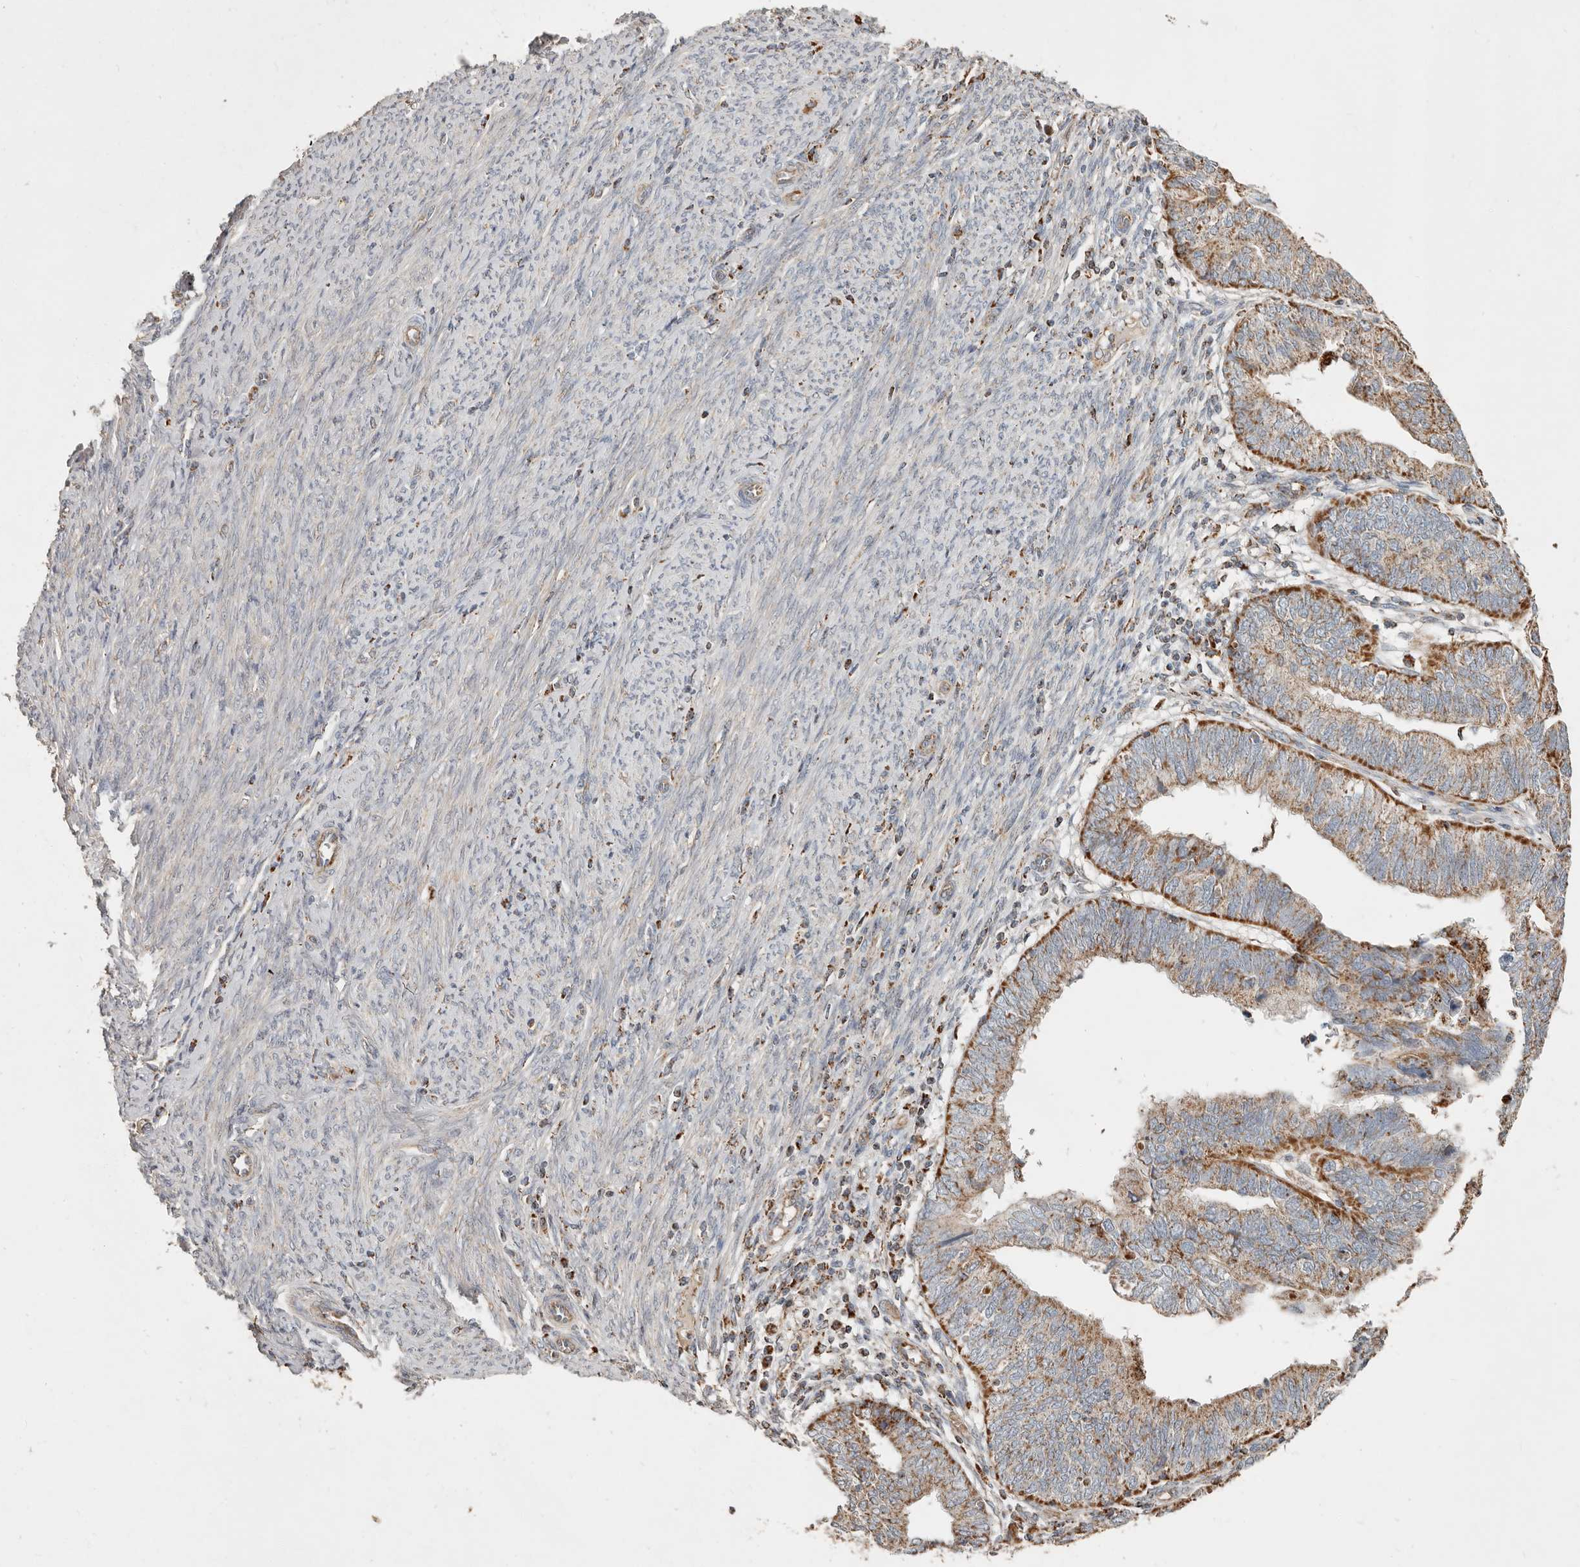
{"staining": {"intensity": "moderate", "quantity": "25%-75%", "location": "cytoplasmic/membranous"}, "tissue": "endometrial cancer", "cell_type": "Tumor cells", "image_type": "cancer", "snomed": [{"axis": "morphology", "description": "Adenocarcinoma, NOS"}, {"axis": "topography", "description": "Uterus"}], "caption": "Protein expression by IHC shows moderate cytoplasmic/membranous positivity in approximately 25%-75% of tumor cells in endometrial adenocarcinoma. (DAB = brown stain, brightfield microscopy at high magnification).", "gene": "ARHGEF10L", "patient": {"sex": "female", "age": 77}}